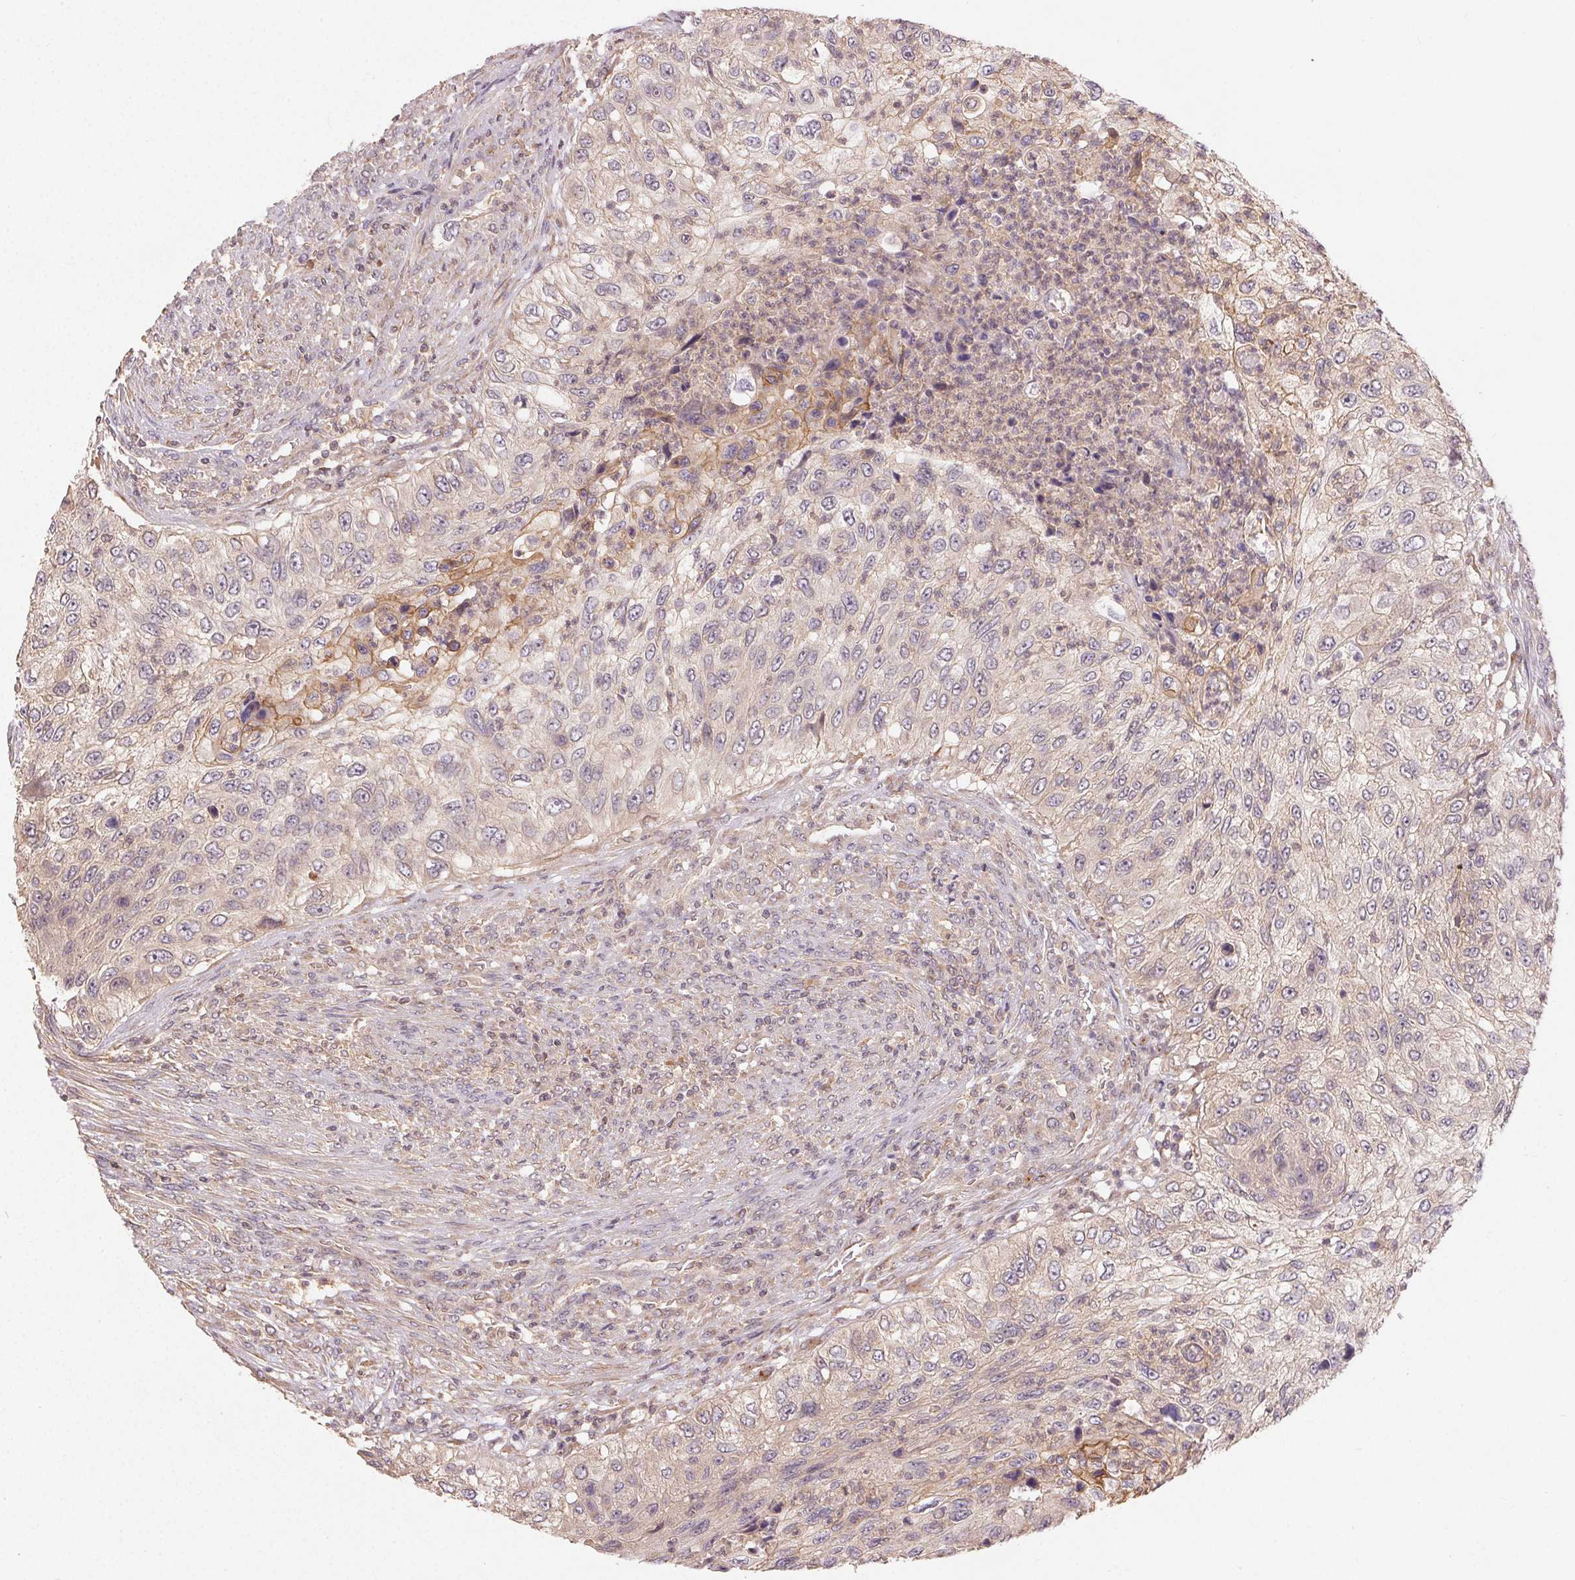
{"staining": {"intensity": "weak", "quantity": "<25%", "location": "cytoplasmic/membranous"}, "tissue": "urothelial cancer", "cell_type": "Tumor cells", "image_type": "cancer", "snomed": [{"axis": "morphology", "description": "Urothelial carcinoma, High grade"}, {"axis": "topography", "description": "Urinary bladder"}], "caption": "Tumor cells are negative for protein expression in human urothelial cancer. Nuclei are stained in blue.", "gene": "MAPKAPK2", "patient": {"sex": "female", "age": 60}}